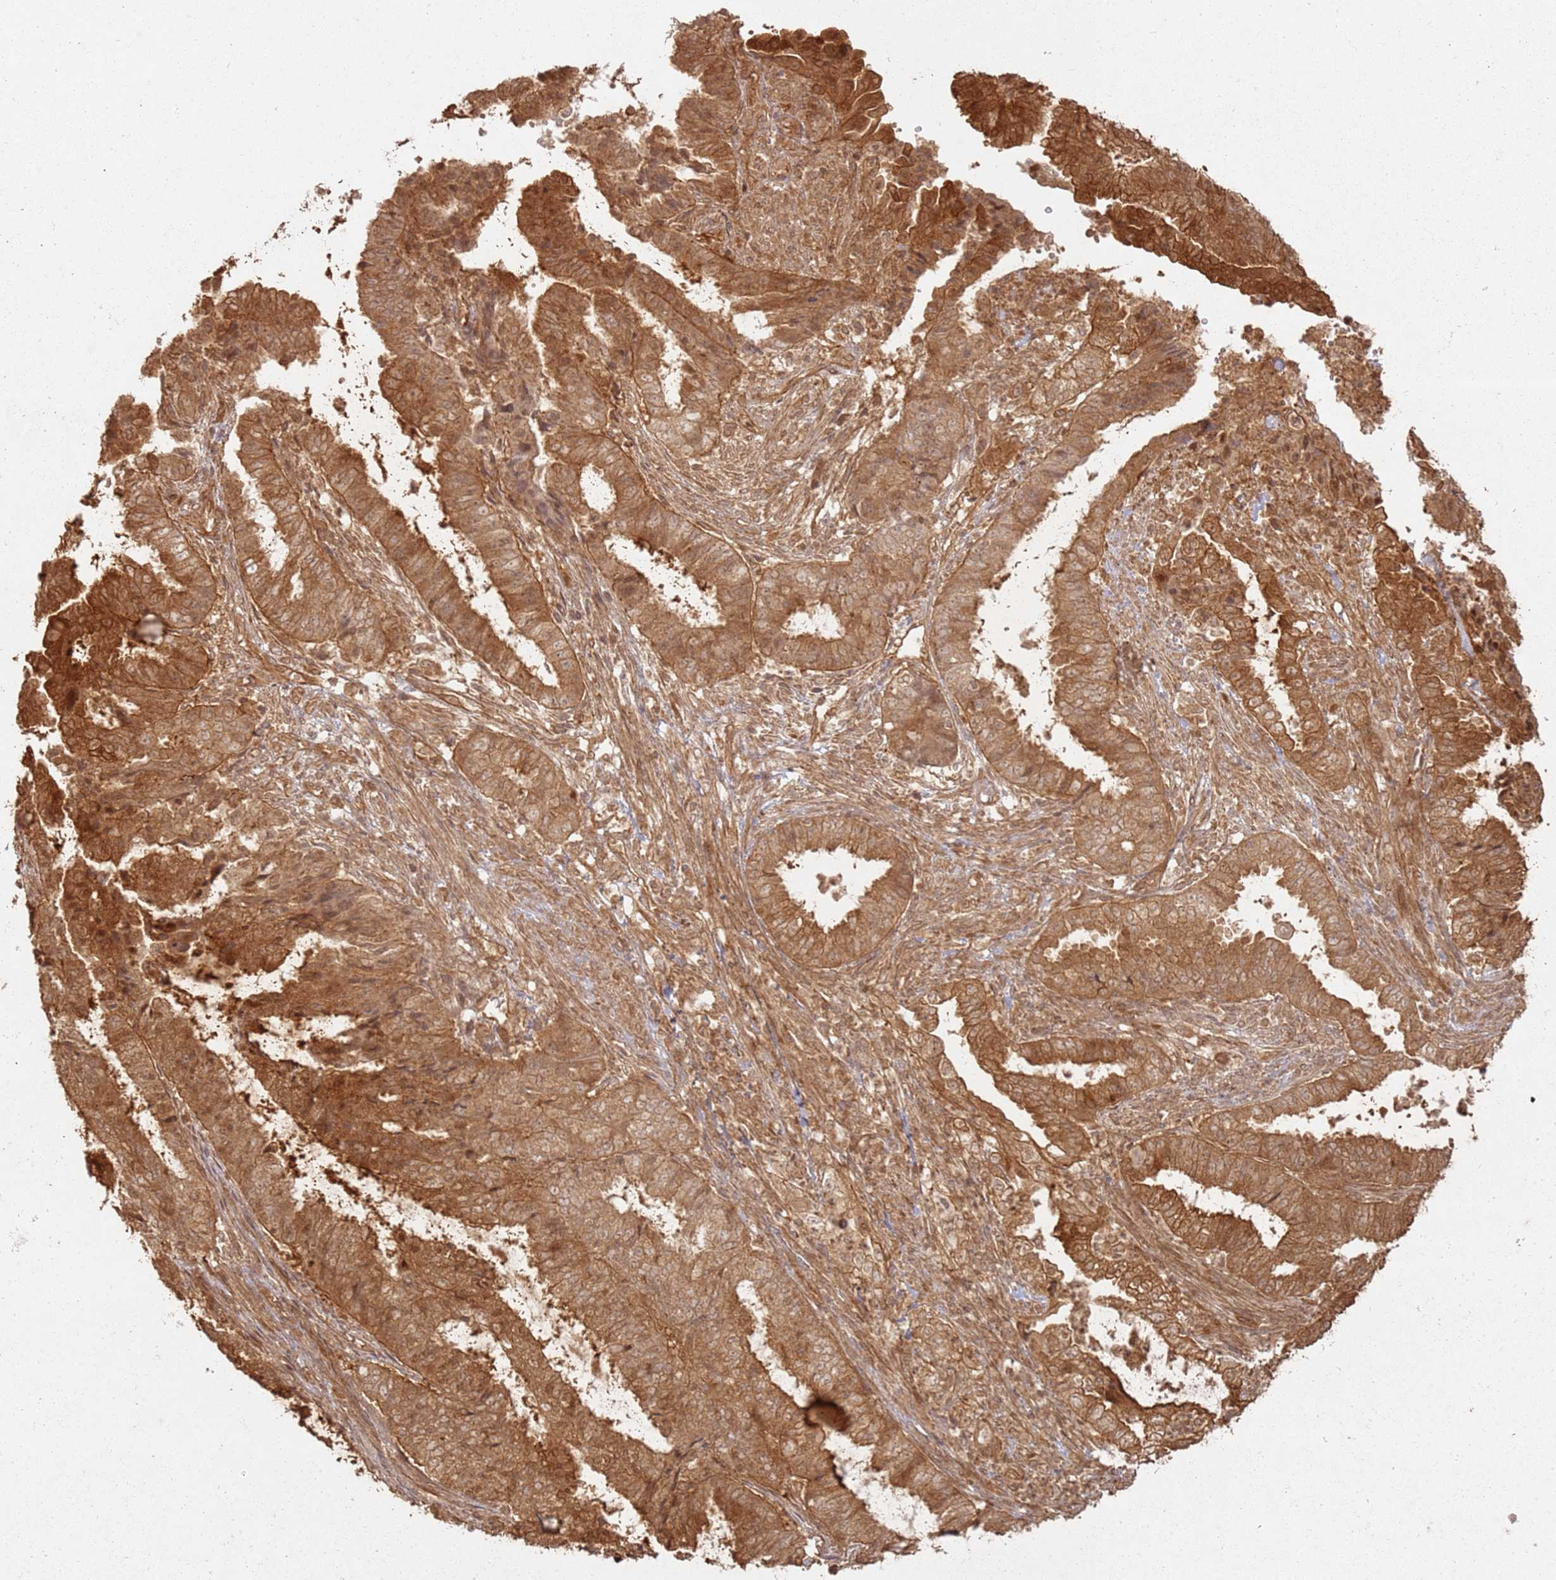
{"staining": {"intensity": "strong", "quantity": ">75%", "location": "cytoplasmic/membranous"}, "tissue": "endometrial cancer", "cell_type": "Tumor cells", "image_type": "cancer", "snomed": [{"axis": "morphology", "description": "Adenocarcinoma, NOS"}, {"axis": "topography", "description": "Endometrium"}], "caption": "Tumor cells display strong cytoplasmic/membranous positivity in approximately >75% of cells in endometrial adenocarcinoma.", "gene": "ZNF776", "patient": {"sex": "female", "age": 51}}